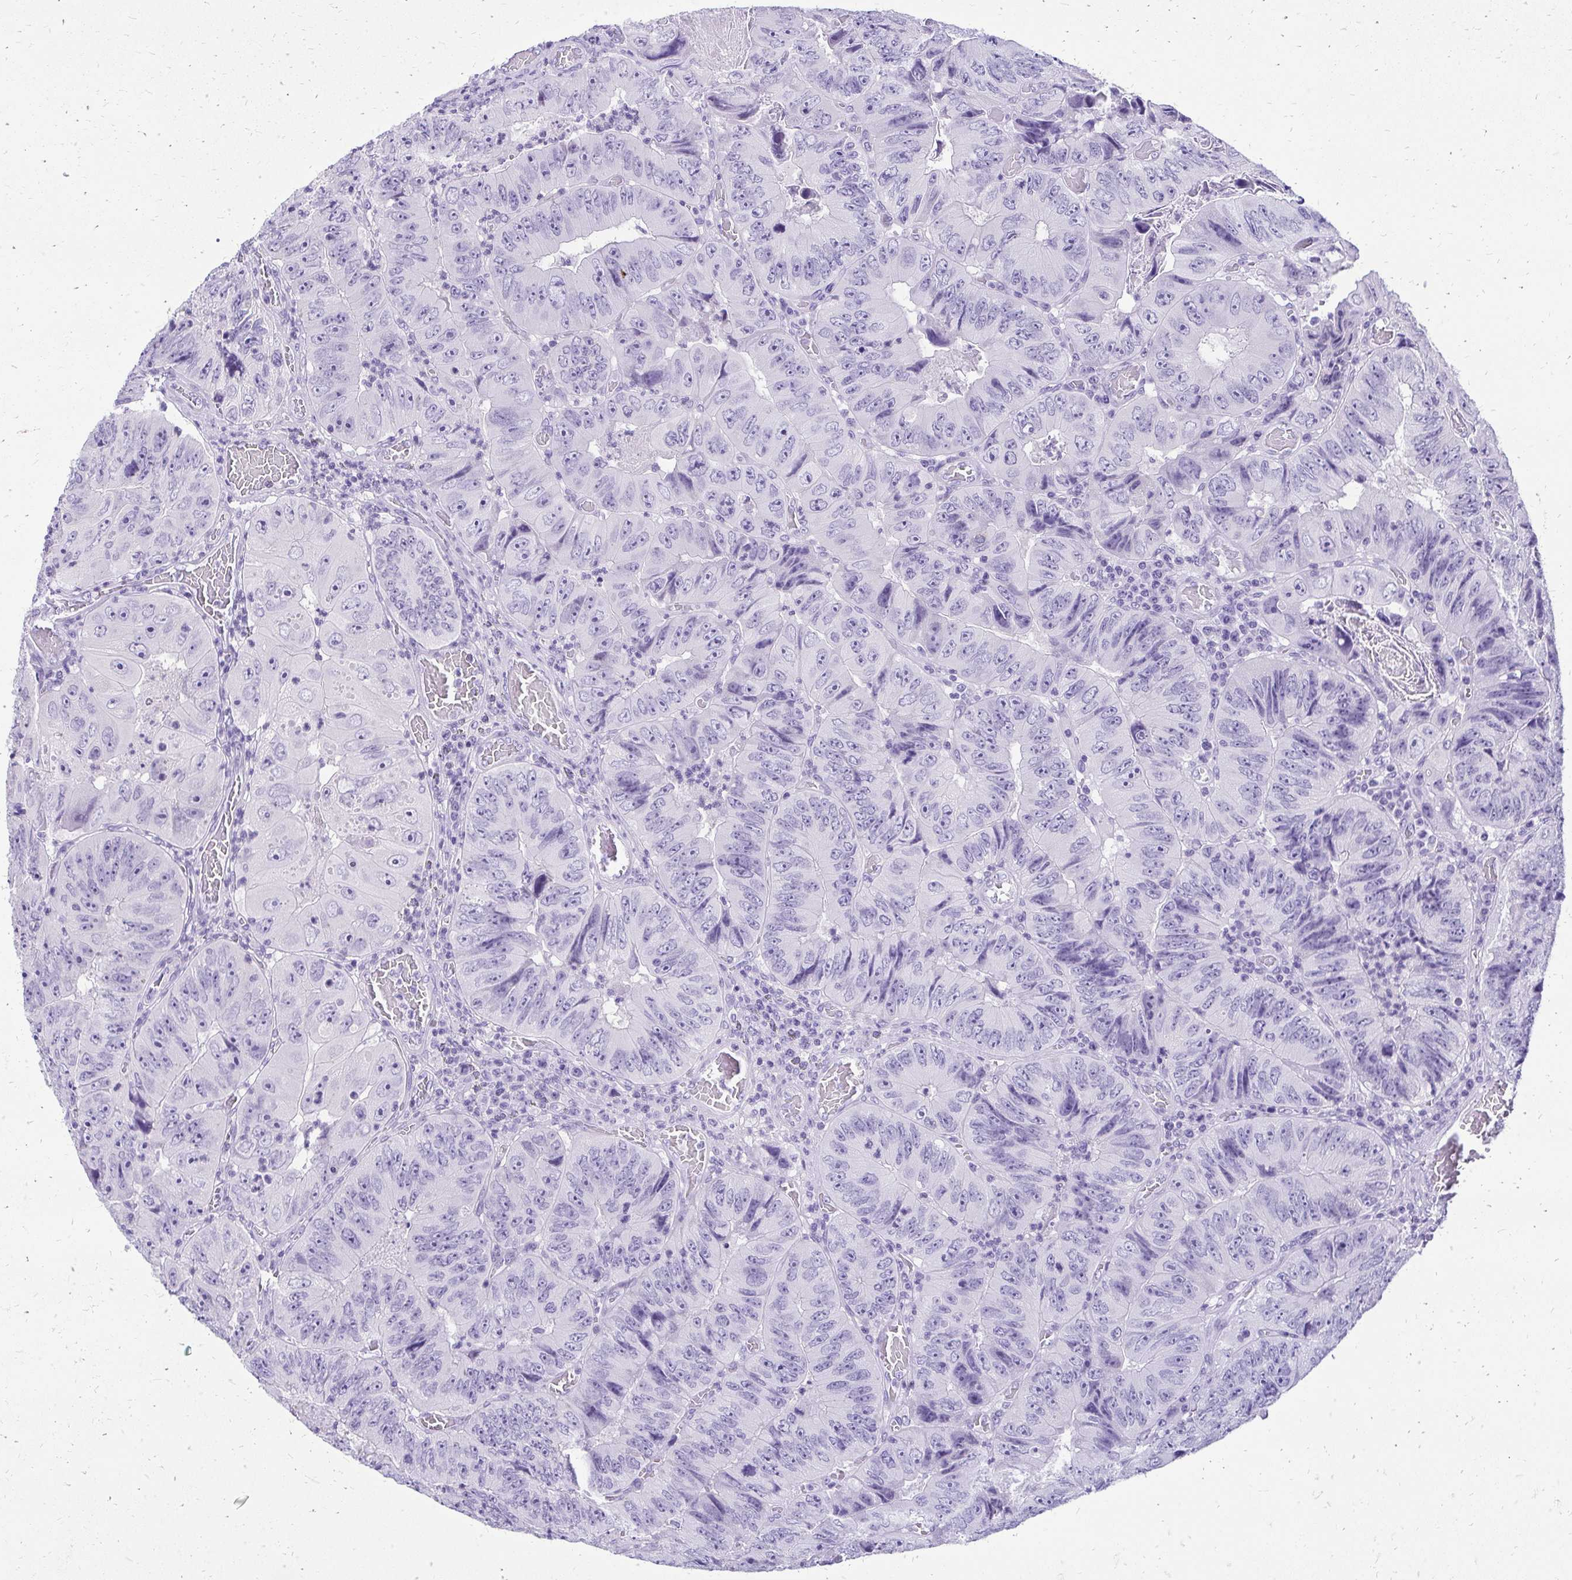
{"staining": {"intensity": "negative", "quantity": "none", "location": "none"}, "tissue": "colorectal cancer", "cell_type": "Tumor cells", "image_type": "cancer", "snomed": [{"axis": "morphology", "description": "Adenocarcinoma, NOS"}, {"axis": "topography", "description": "Colon"}], "caption": "This is a histopathology image of immunohistochemistry (IHC) staining of adenocarcinoma (colorectal), which shows no staining in tumor cells.", "gene": "SLC32A1", "patient": {"sex": "female", "age": 84}}